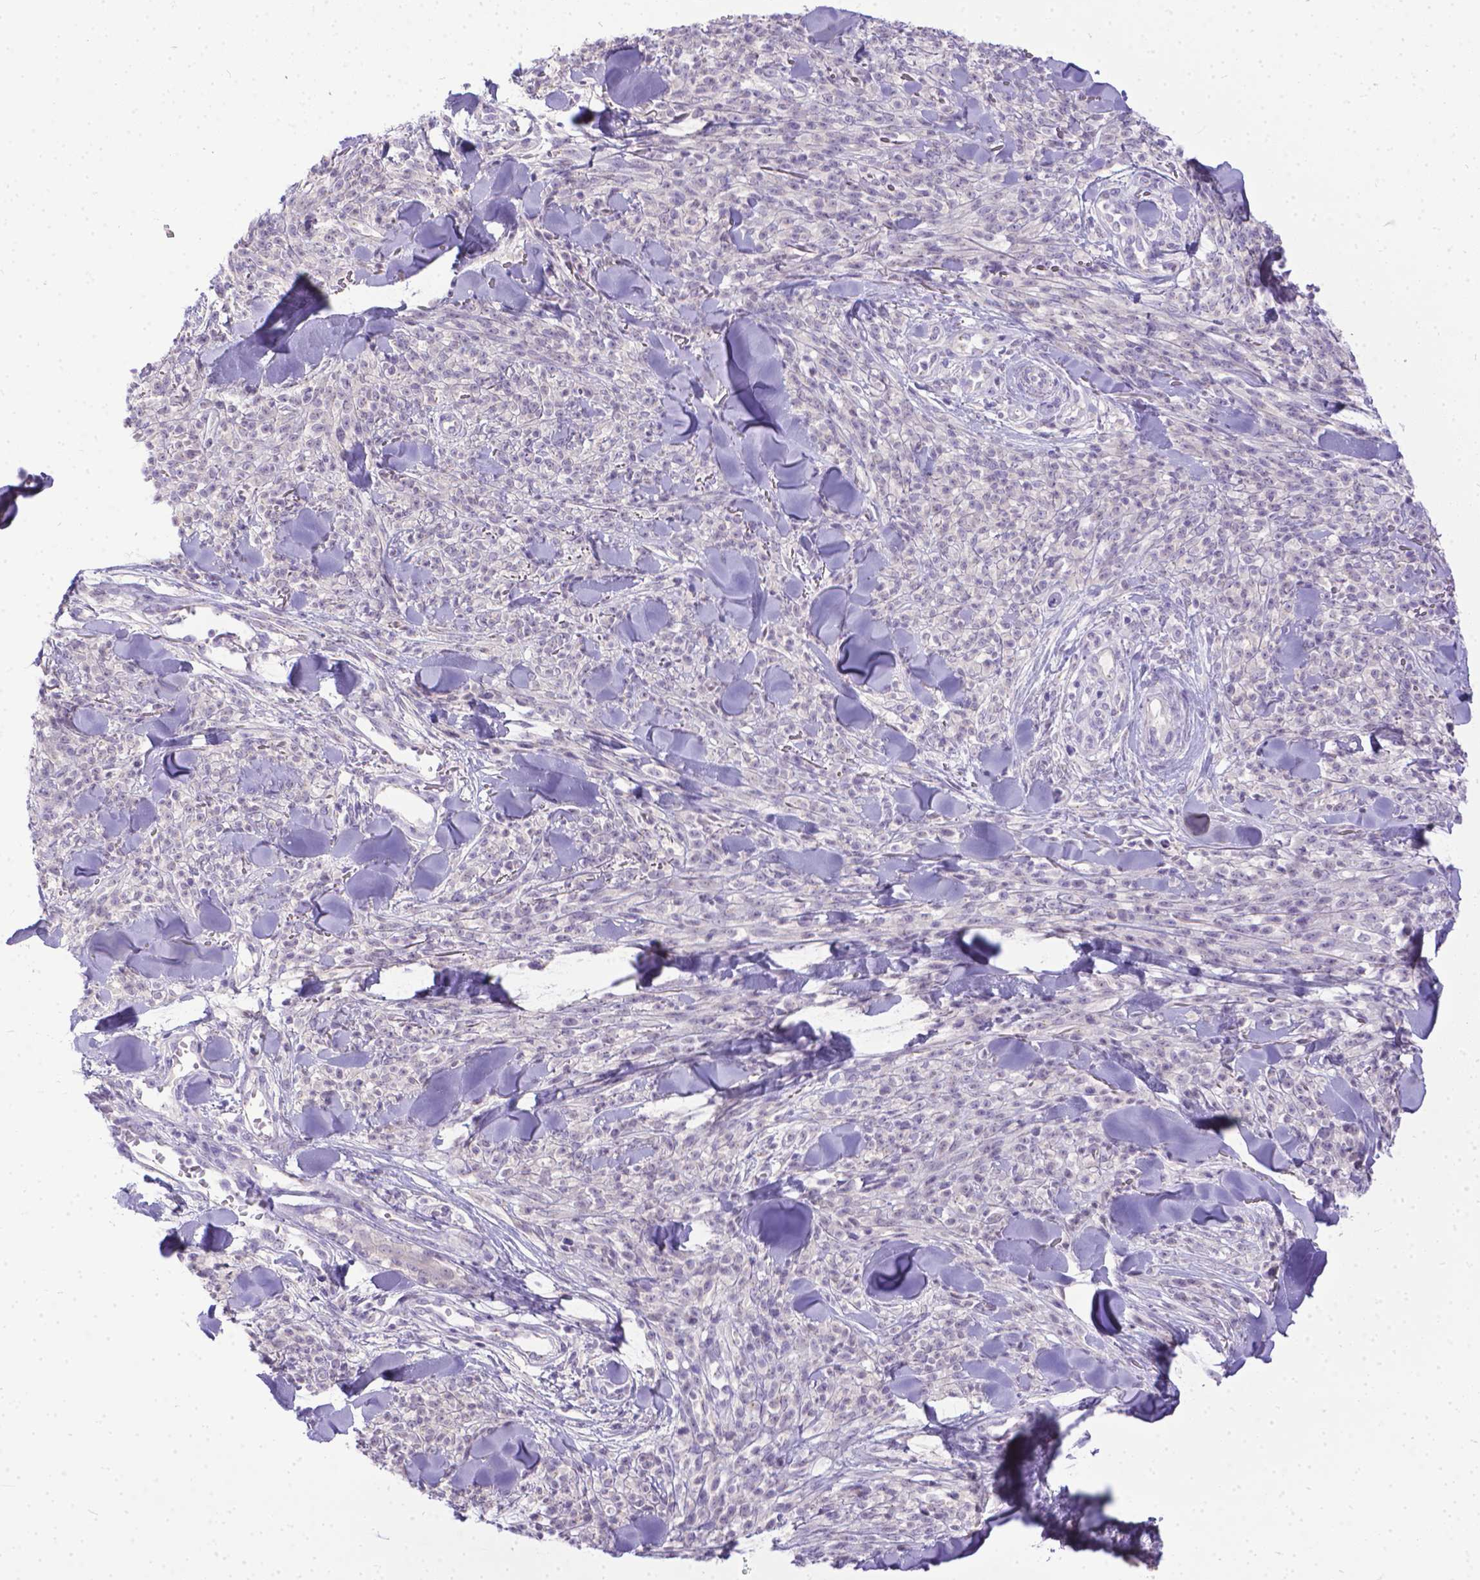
{"staining": {"intensity": "negative", "quantity": "none", "location": "none"}, "tissue": "melanoma", "cell_type": "Tumor cells", "image_type": "cancer", "snomed": [{"axis": "morphology", "description": "Malignant melanoma, NOS"}, {"axis": "topography", "description": "Skin"}, {"axis": "topography", "description": "Skin of trunk"}], "caption": "The histopathology image displays no staining of tumor cells in melanoma.", "gene": "TTLL6", "patient": {"sex": "male", "age": 74}}